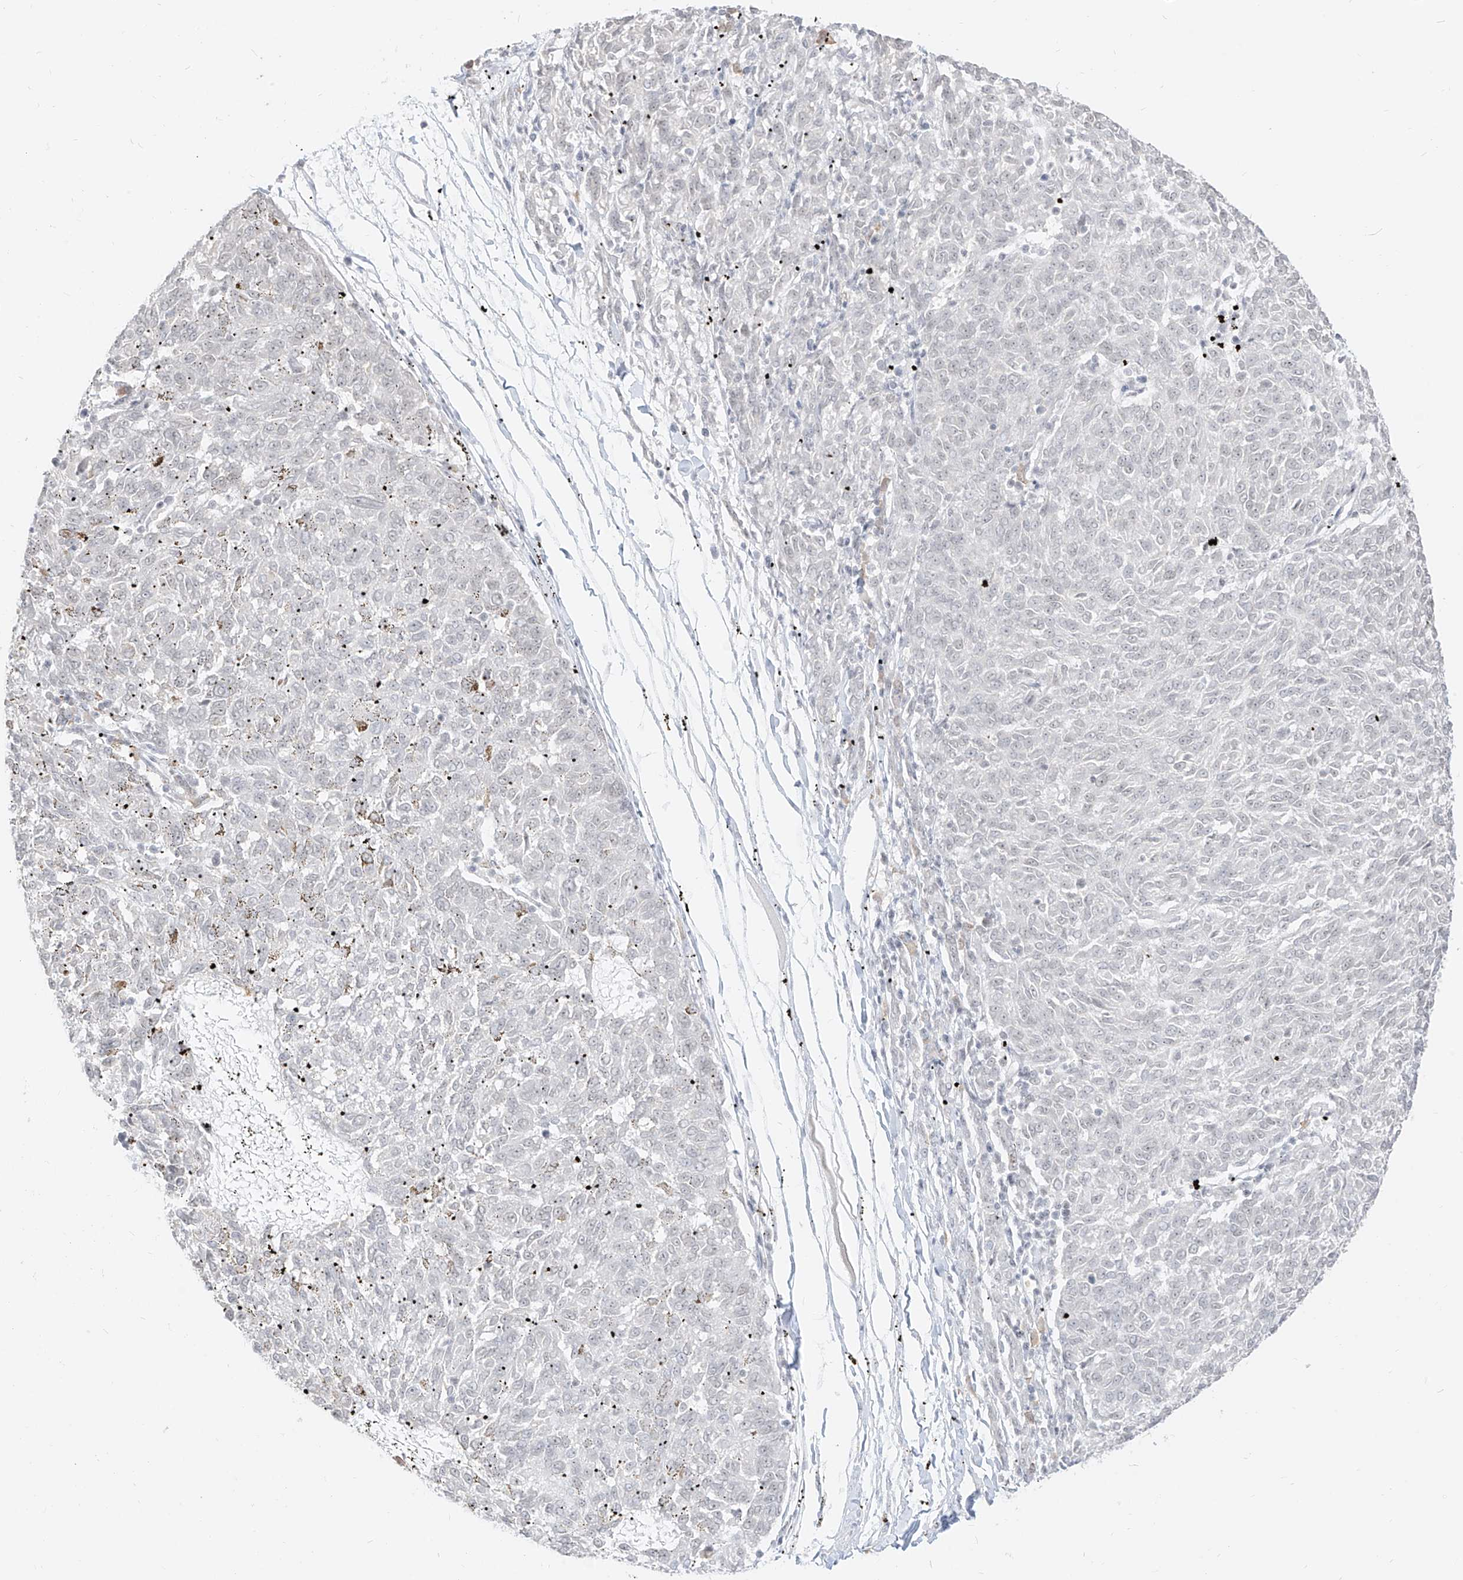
{"staining": {"intensity": "negative", "quantity": "none", "location": "none"}, "tissue": "melanoma", "cell_type": "Tumor cells", "image_type": "cancer", "snomed": [{"axis": "morphology", "description": "Malignant melanoma, NOS"}, {"axis": "topography", "description": "Skin"}], "caption": "This is an IHC photomicrograph of human malignant melanoma. There is no expression in tumor cells.", "gene": "SUPT5H", "patient": {"sex": "female", "age": 72}}